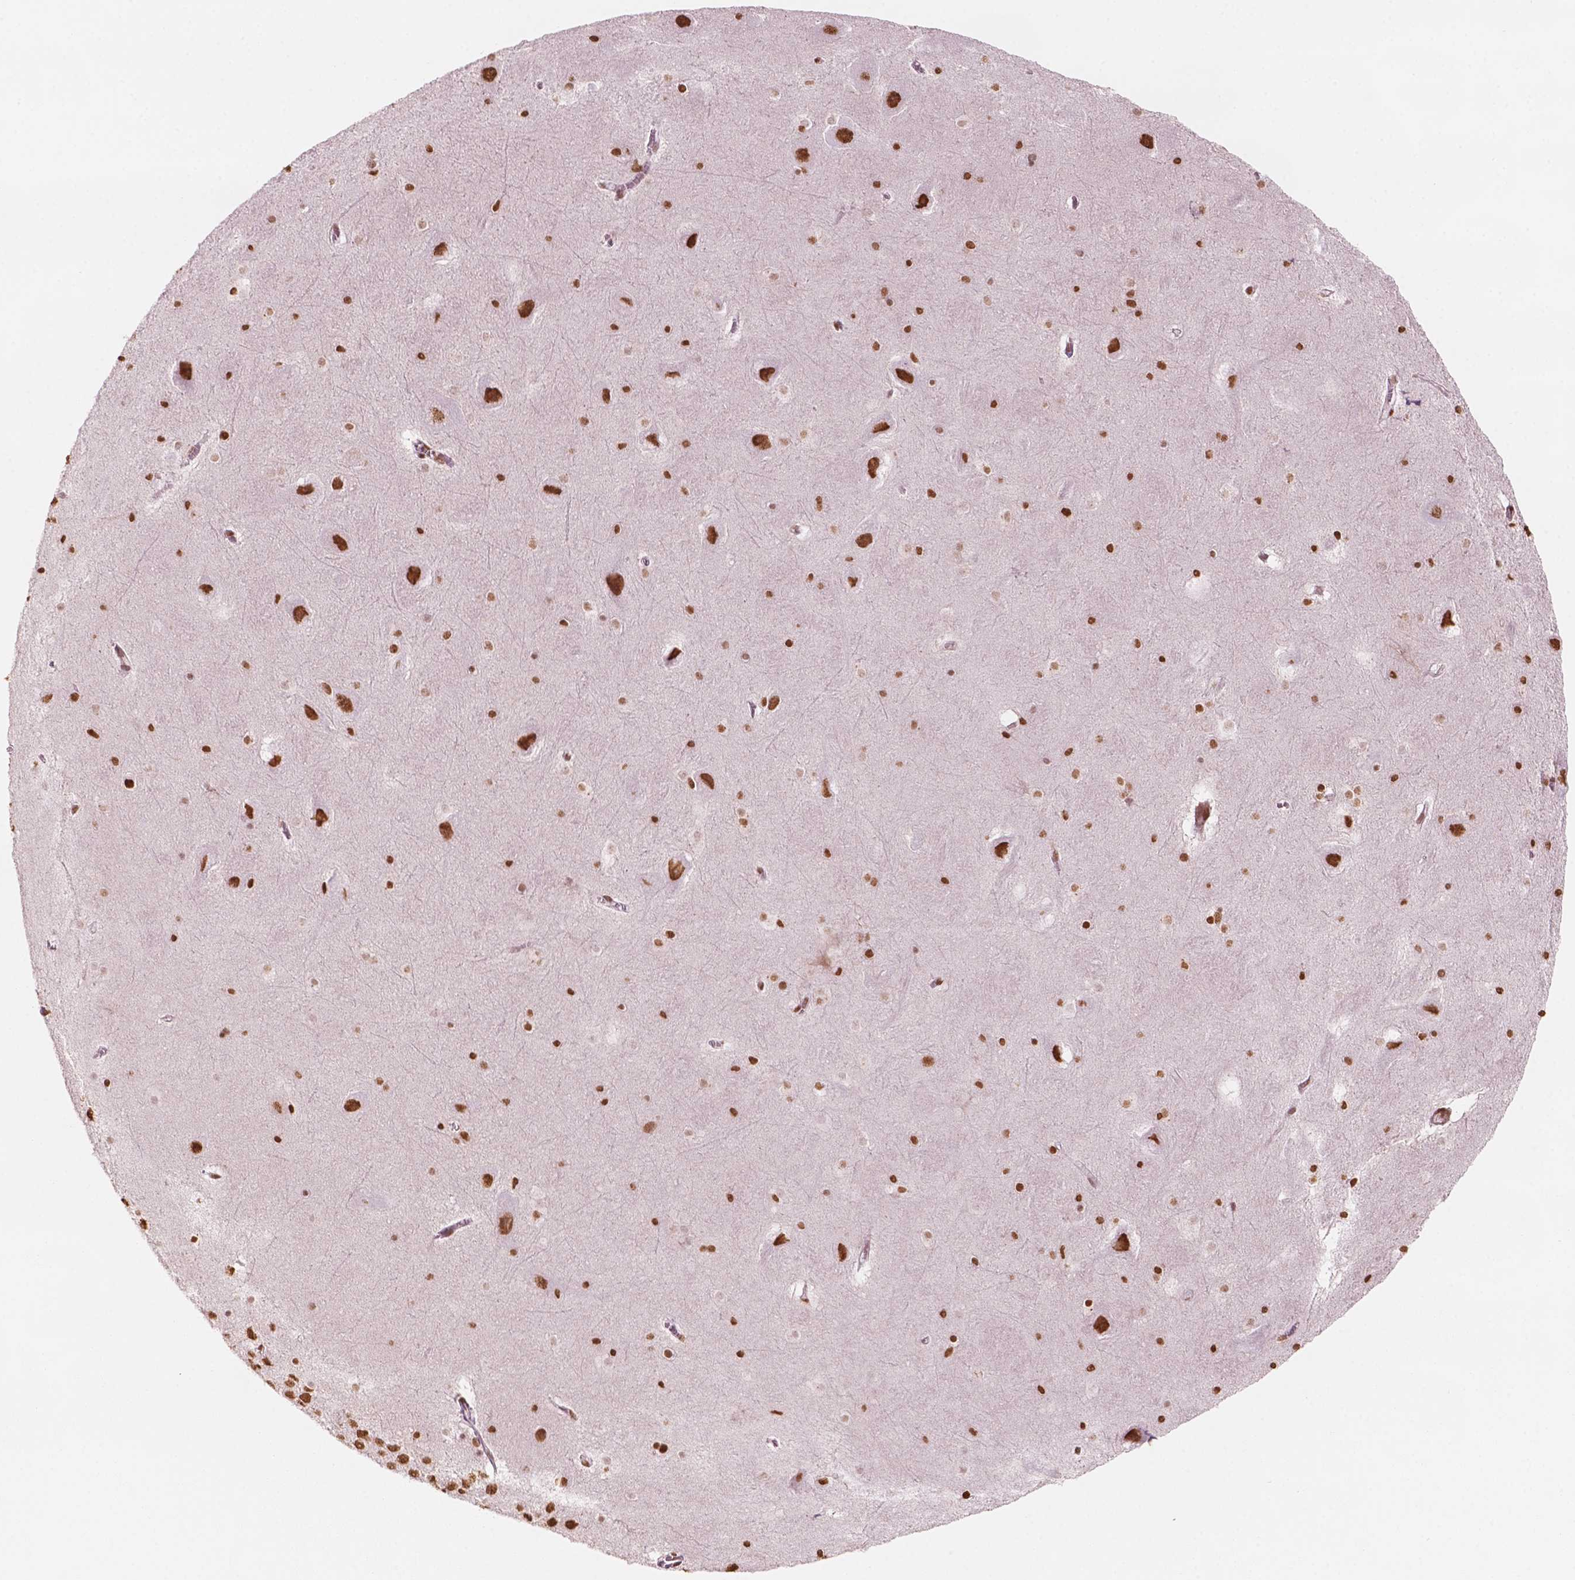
{"staining": {"intensity": "strong", "quantity": ">75%", "location": "nuclear"}, "tissue": "hippocampus", "cell_type": "Glial cells", "image_type": "normal", "snomed": [{"axis": "morphology", "description": "Normal tissue, NOS"}, {"axis": "topography", "description": "Hippocampus"}], "caption": "Strong nuclear positivity is present in about >75% of glial cells in normal hippocampus. Immunohistochemistry (ihc) stains the protein in brown and the nuclei are stained blue.", "gene": "GTF3C5", "patient": {"sex": "male", "age": 45}}